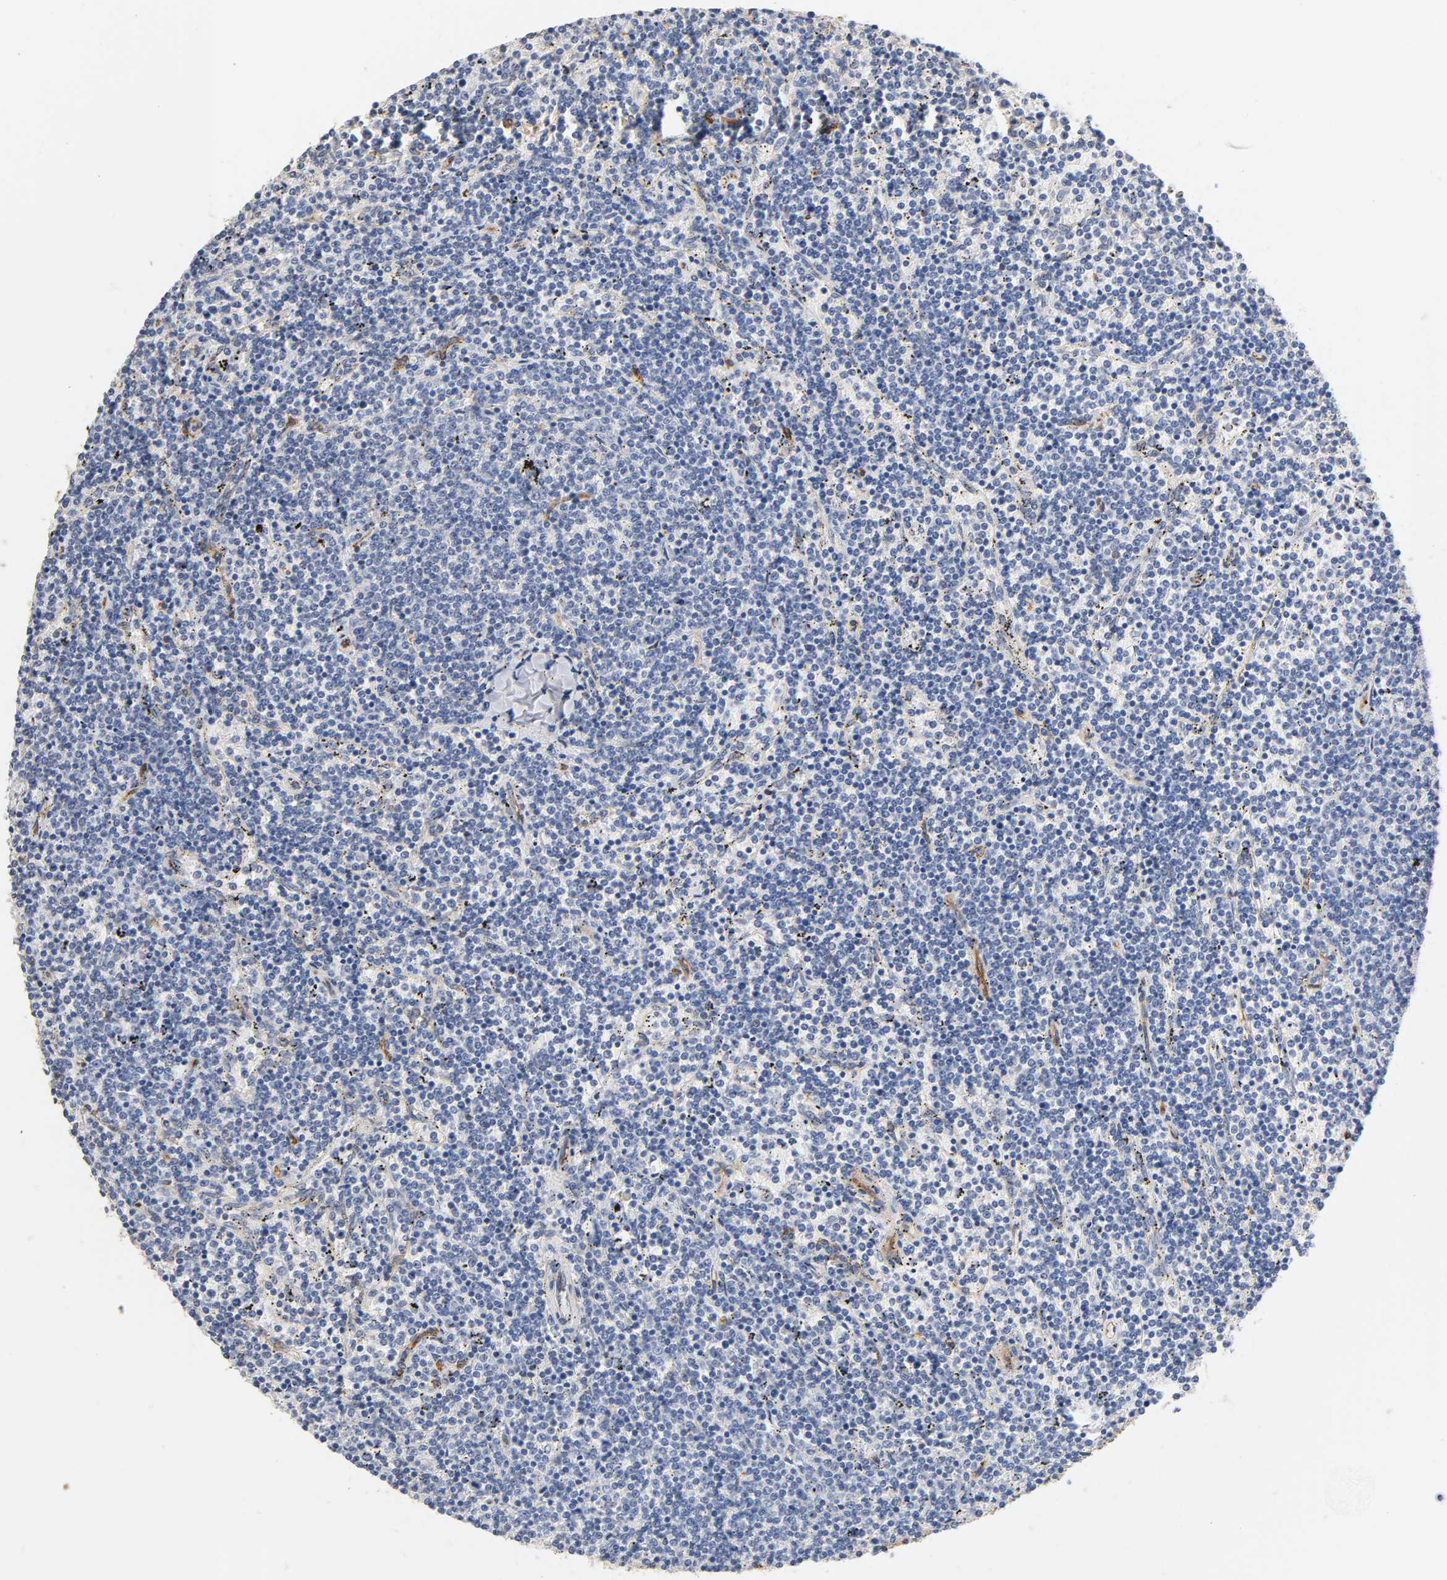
{"staining": {"intensity": "negative", "quantity": "none", "location": "none"}, "tissue": "lymphoma", "cell_type": "Tumor cells", "image_type": "cancer", "snomed": [{"axis": "morphology", "description": "Malignant lymphoma, non-Hodgkin's type, Low grade"}, {"axis": "topography", "description": "Spleen"}], "caption": "IHC of human lymphoma displays no positivity in tumor cells.", "gene": "SPTAN1", "patient": {"sex": "female", "age": 50}}